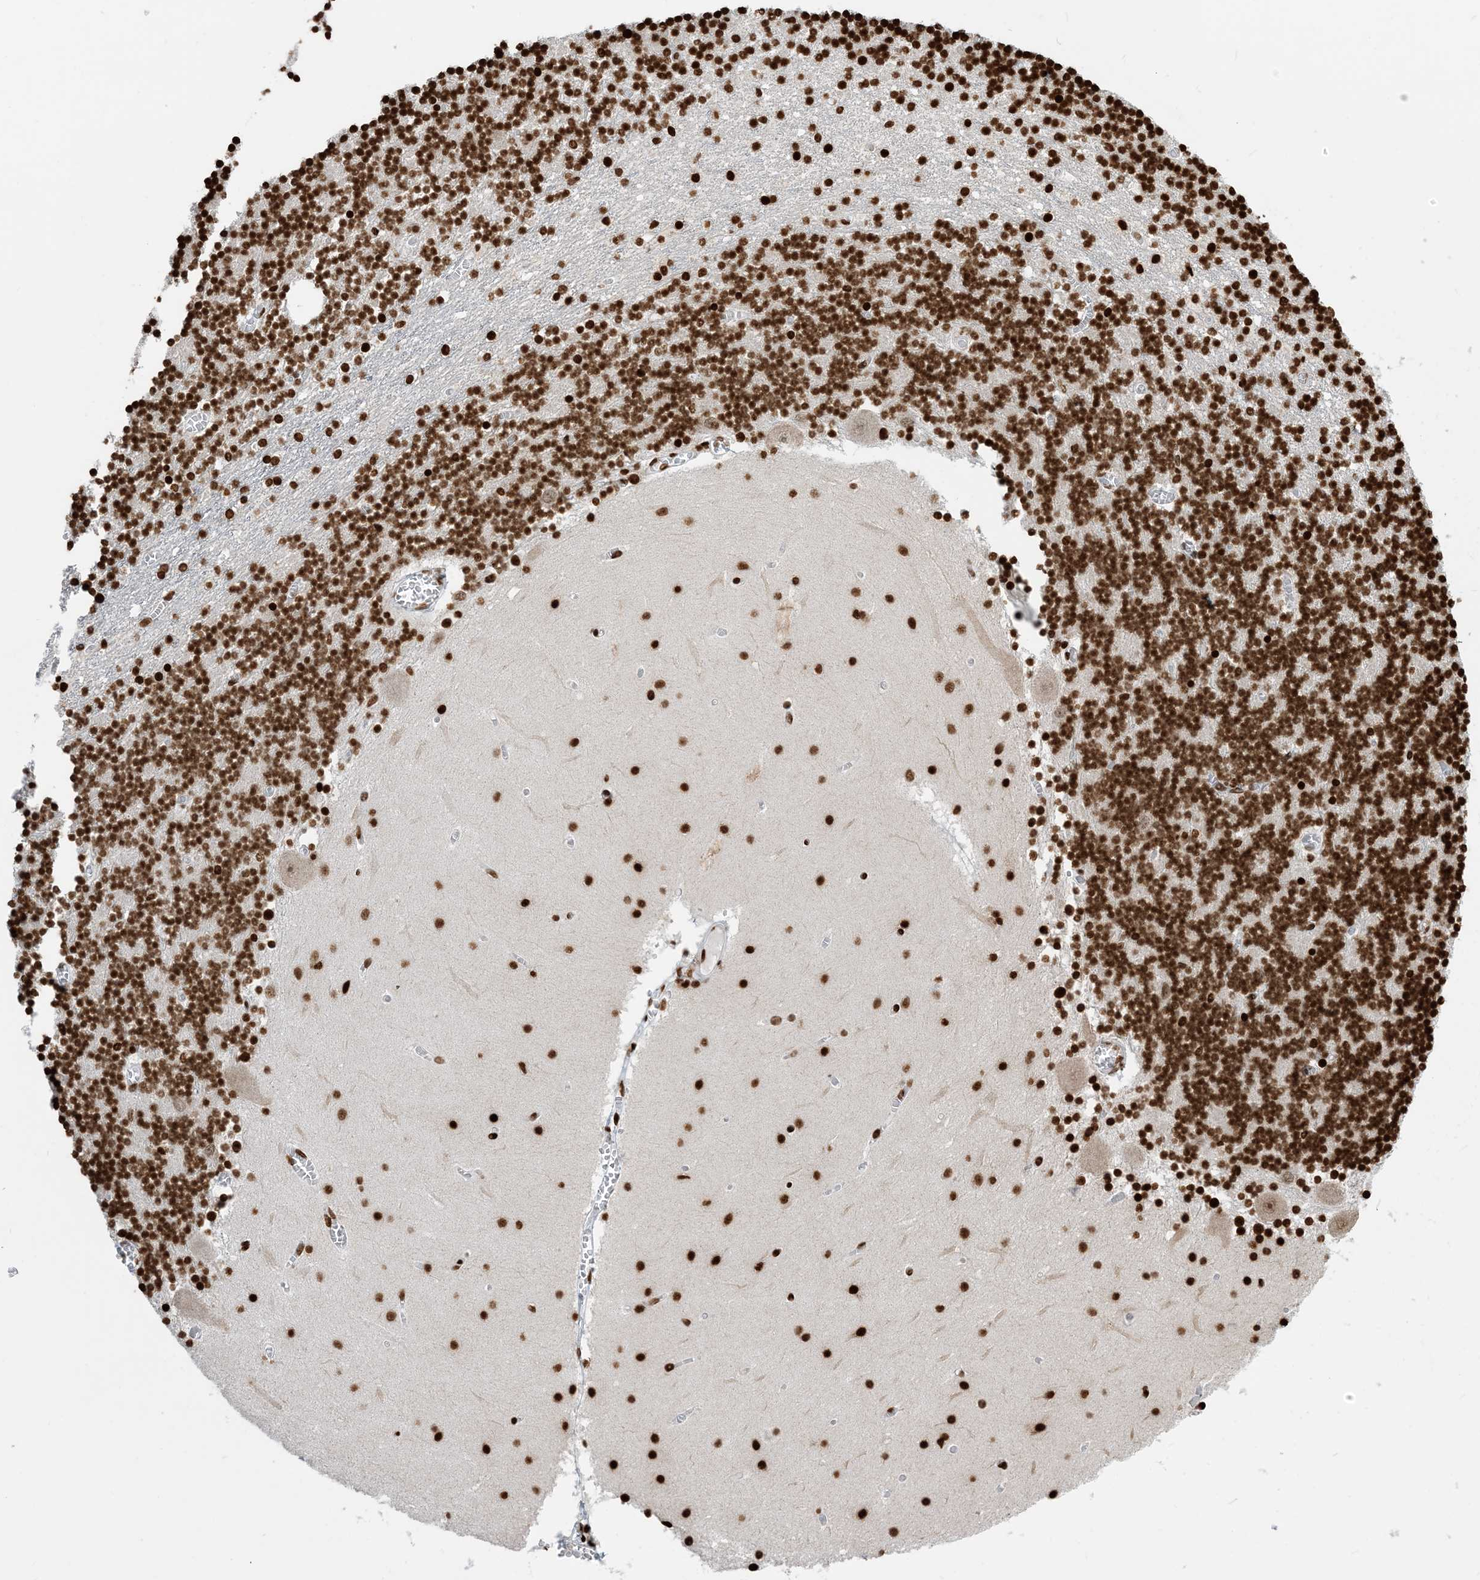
{"staining": {"intensity": "strong", "quantity": ">75%", "location": "nuclear"}, "tissue": "cerebellum", "cell_type": "Cells in granular layer", "image_type": "normal", "snomed": [{"axis": "morphology", "description": "Normal tissue, NOS"}, {"axis": "topography", "description": "Cerebellum"}], "caption": "Immunohistochemical staining of normal cerebellum exhibits high levels of strong nuclear expression in about >75% of cells in granular layer. (Brightfield microscopy of DAB IHC at high magnification).", "gene": "H3", "patient": {"sex": "female", "age": 28}}